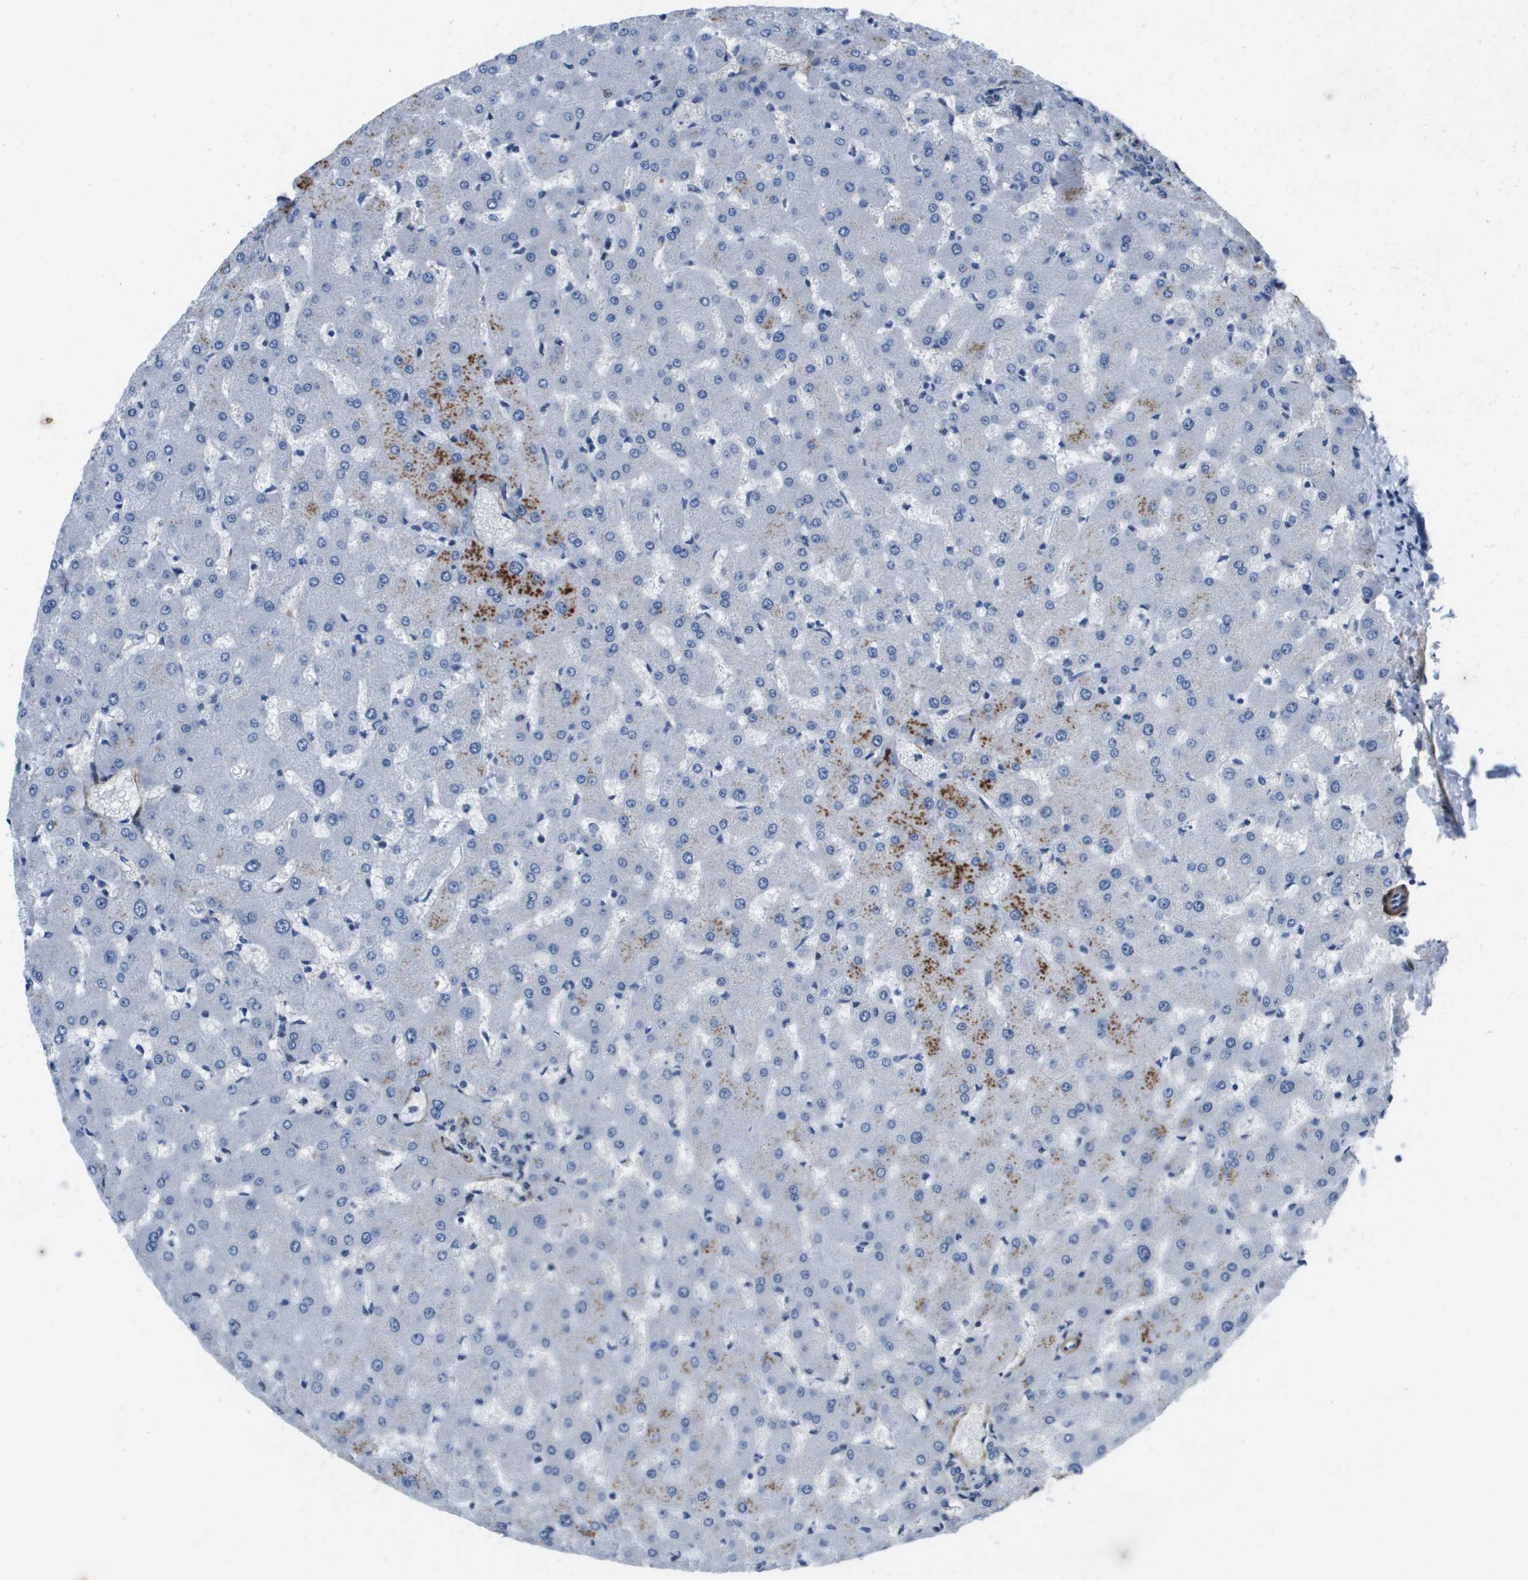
{"staining": {"intensity": "negative", "quantity": "none", "location": "none"}, "tissue": "liver", "cell_type": "Cholangiocytes", "image_type": "normal", "snomed": [{"axis": "morphology", "description": "Normal tissue, NOS"}, {"axis": "topography", "description": "Liver"}], "caption": "Immunohistochemistry image of unremarkable liver: liver stained with DAB (3,3'-diaminobenzidine) exhibits no significant protein staining in cholangiocytes.", "gene": "LPP", "patient": {"sex": "female", "age": 63}}